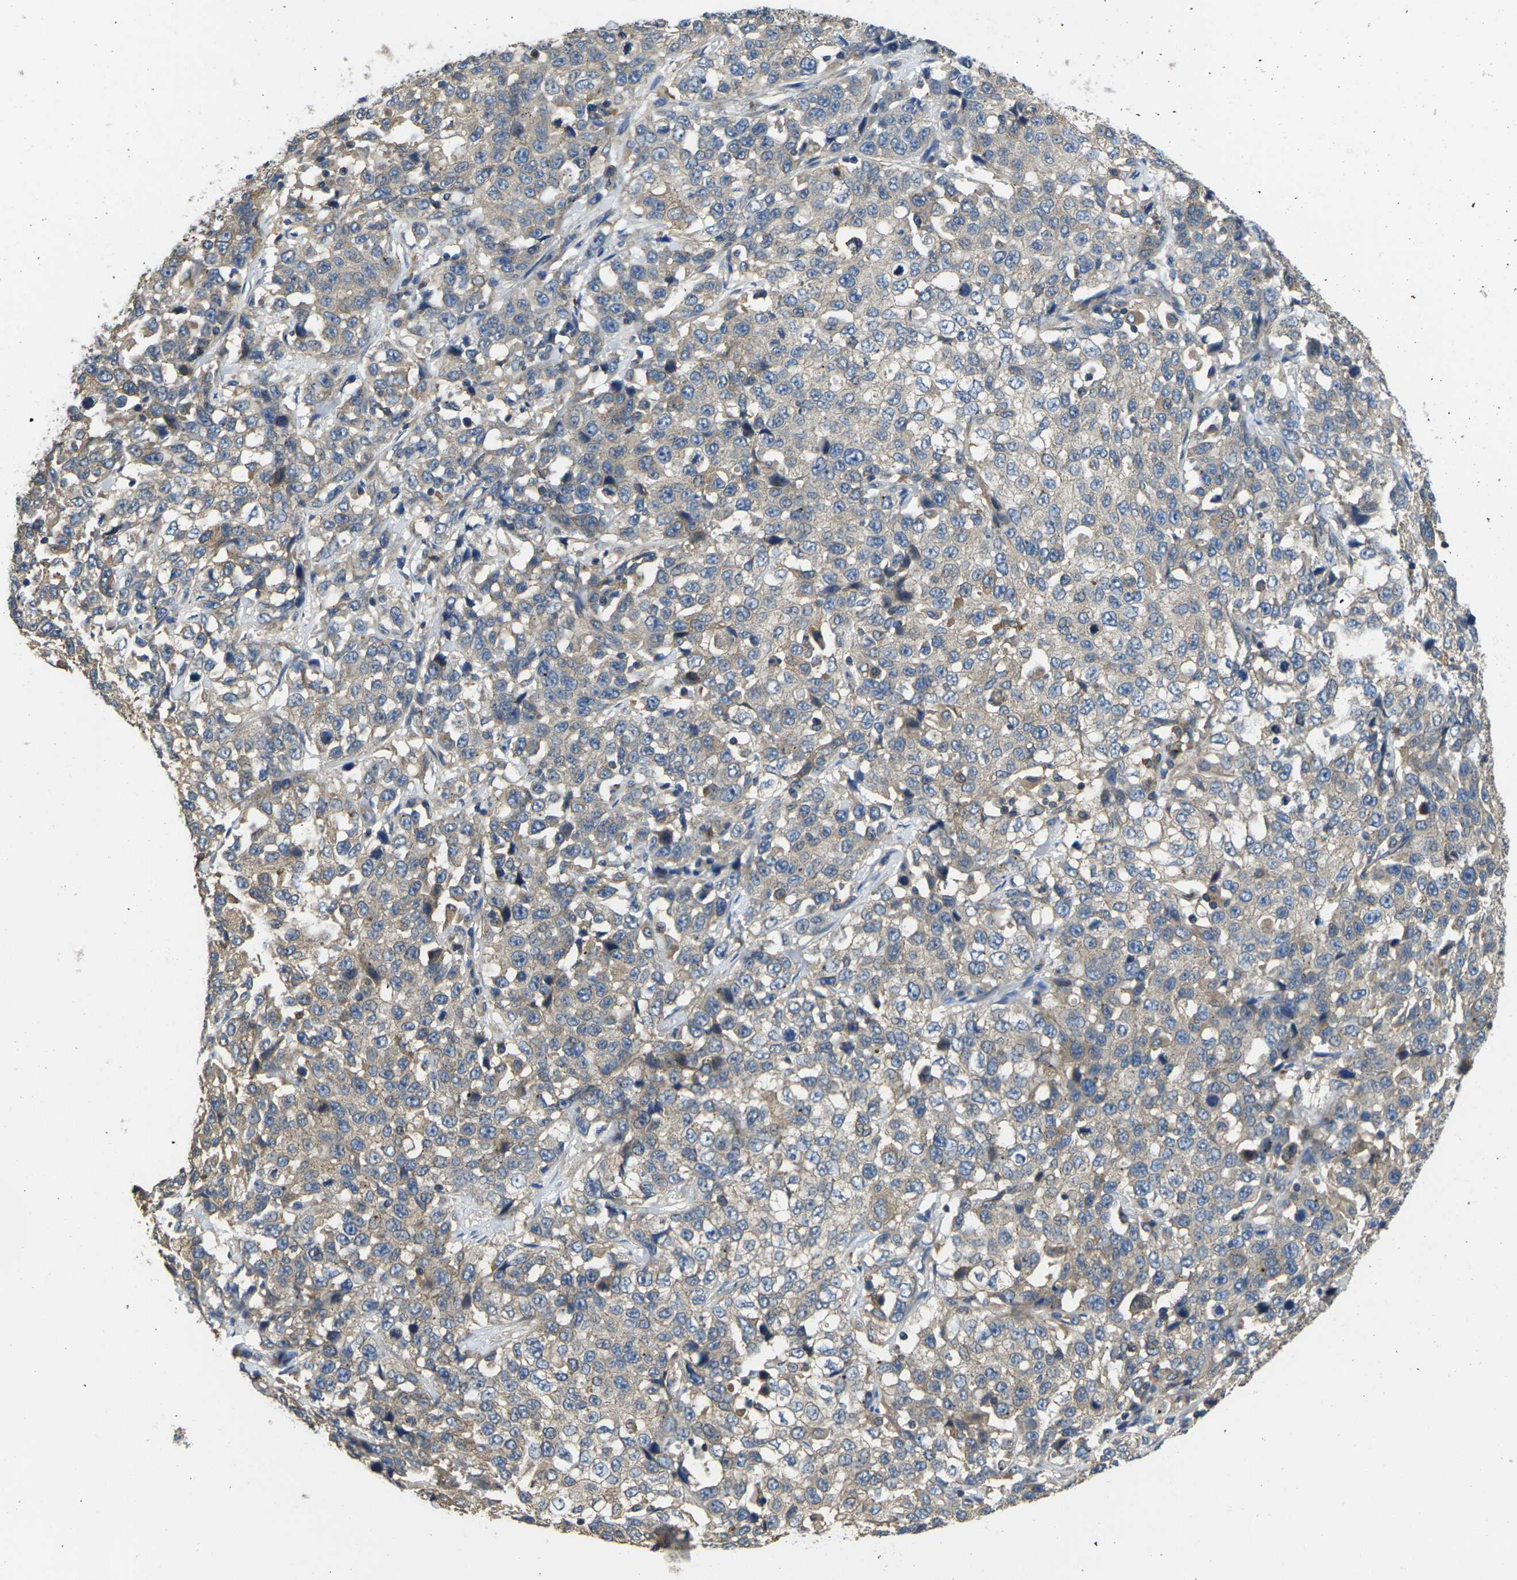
{"staining": {"intensity": "weak", "quantity": "<25%", "location": "cytoplasmic/membranous"}, "tissue": "stomach cancer", "cell_type": "Tumor cells", "image_type": "cancer", "snomed": [{"axis": "morphology", "description": "Normal tissue, NOS"}, {"axis": "morphology", "description": "Adenocarcinoma, NOS"}, {"axis": "topography", "description": "Stomach"}], "caption": "Tumor cells are negative for protein expression in human stomach cancer (adenocarcinoma).", "gene": "TMCC2", "patient": {"sex": "male", "age": 48}}